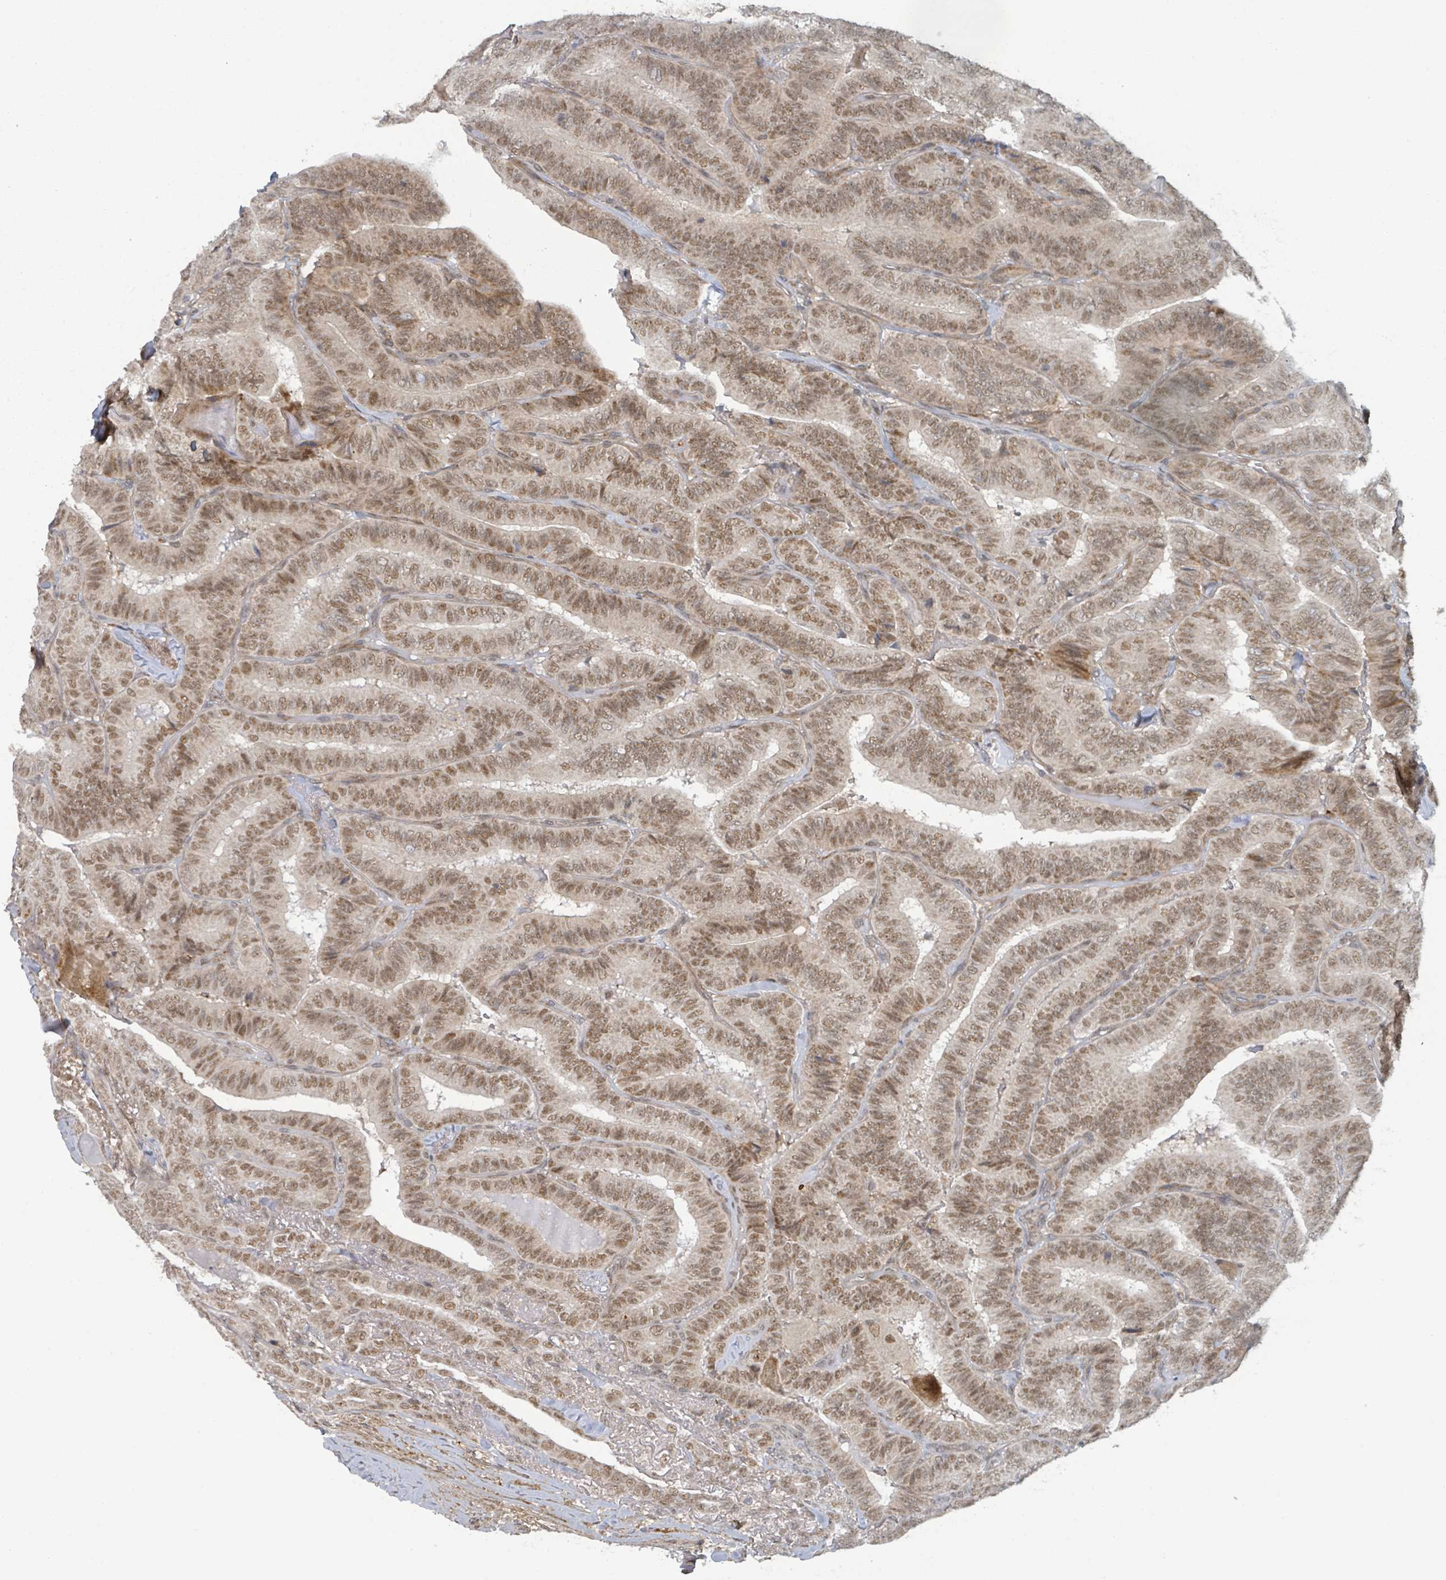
{"staining": {"intensity": "moderate", "quantity": ">75%", "location": "nuclear"}, "tissue": "thyroid cancer", "cell_type": "Tumor cells", "image_type": "cancer", "snomed": [{"axis": "morphology", "description": "Papillary adenocarcinoma, NOS"}, {"axis": "topography", "description": "Thyroid gland"}], "caption": "Protein analysis of thyroid cancer tissue demonstrates moderate nuclear staining in about >75% of tumor cells.", "gene": "GTF3C1", "patient": {"sex": "male", "age": 61}}